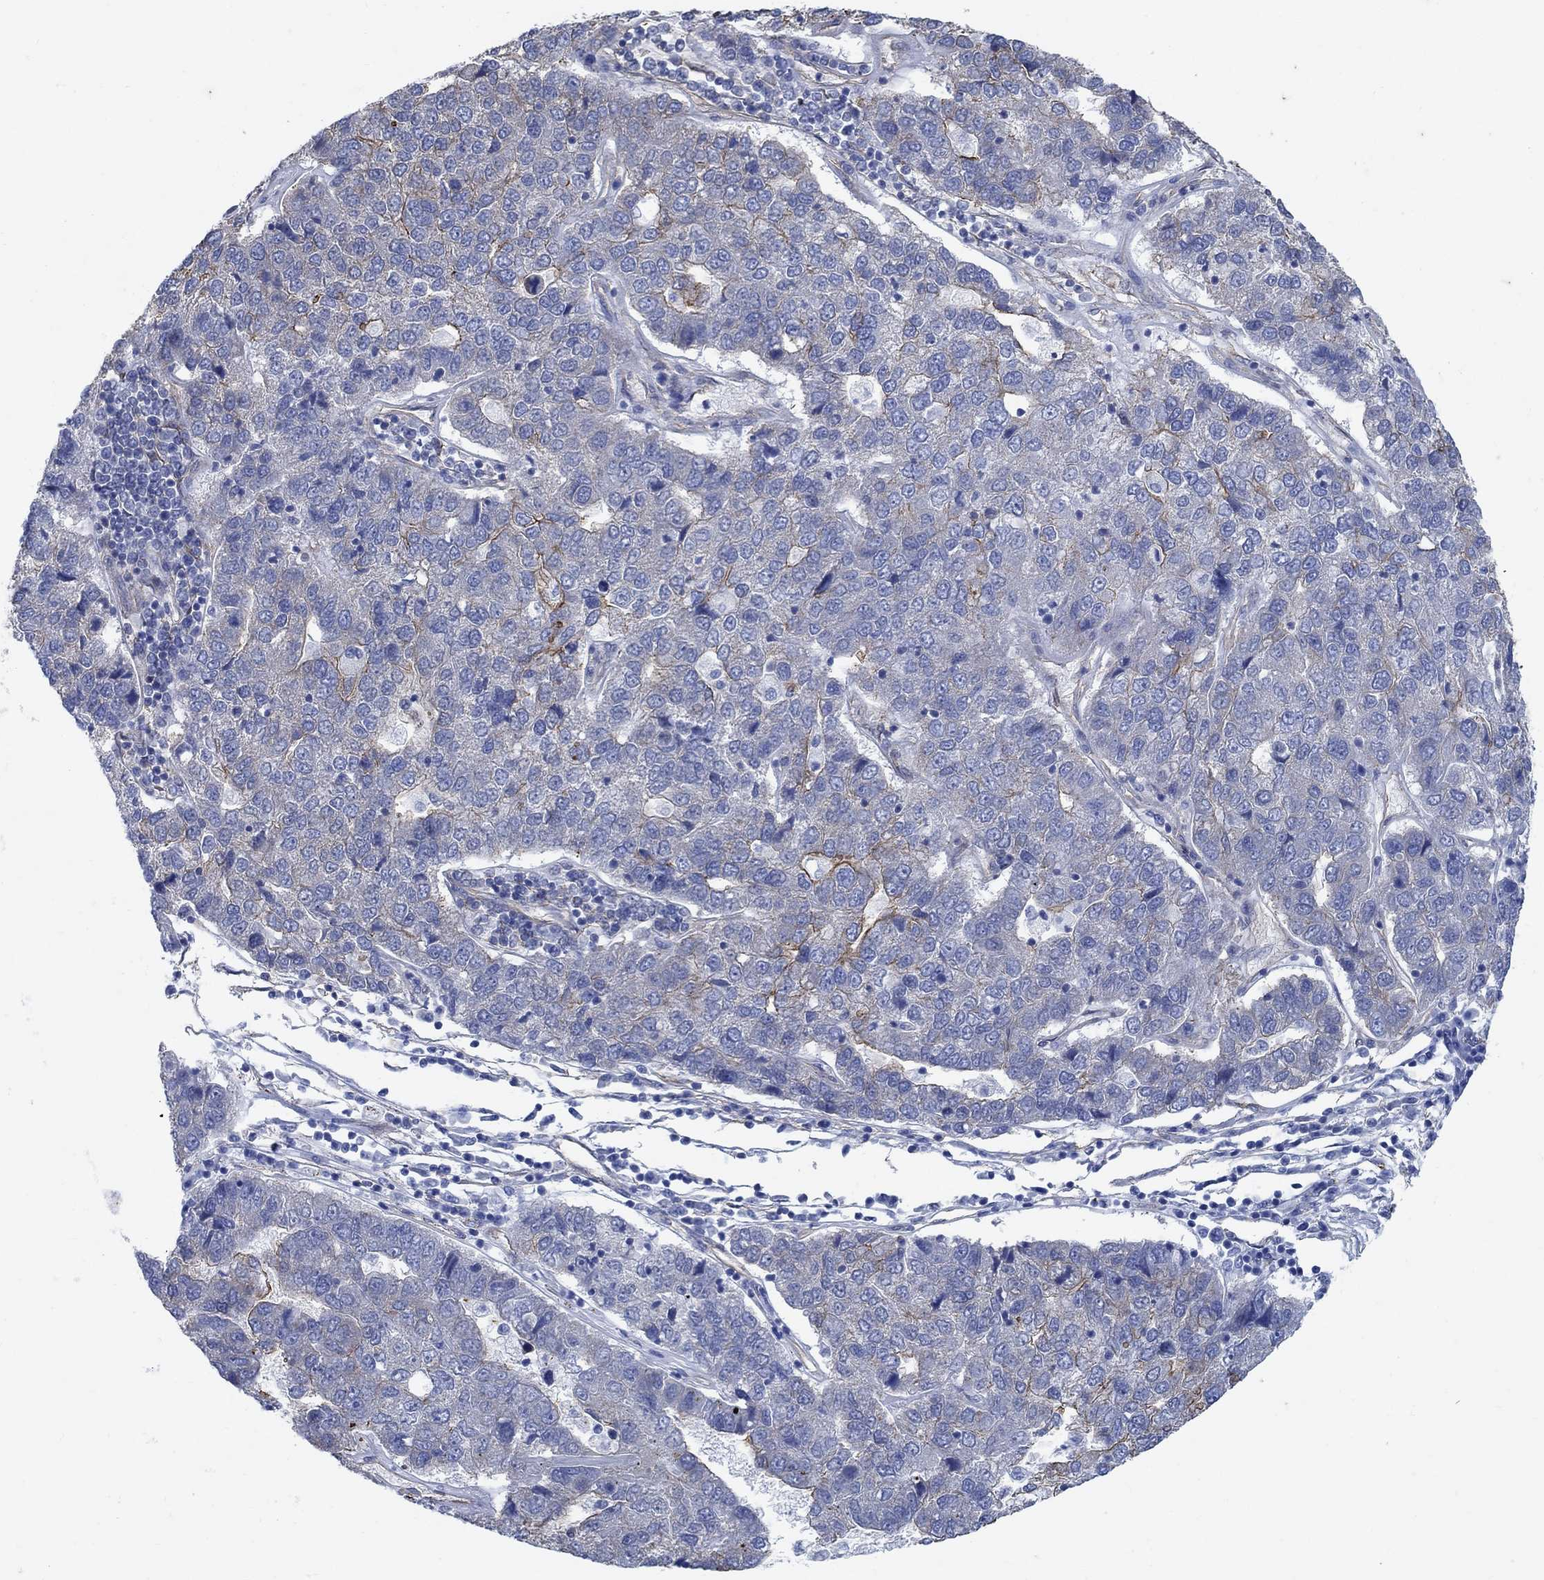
{"staining": {"intensity": "strong", "quantity": "<25%", "location": "cytoplasmic/membranous"}, "tissue": "pancreatic cancer", "cell_type": "Tumor cells", "image_type": "cancer", "snomed": [{"axis": "morphology", "description": "Adenocarcinoma, NOS"}, {"axis": "topography", "description": "Pancreas"}], "caption": "About <25% of tumor cells in human pancreatic cancer (adenocarcinoma) display strong cytoplasmic/membranous protein staining as visualized by brown immunohistochemical staining.", "gene": "TMEM198", "patient": {"sex": "female", "age": 61}}